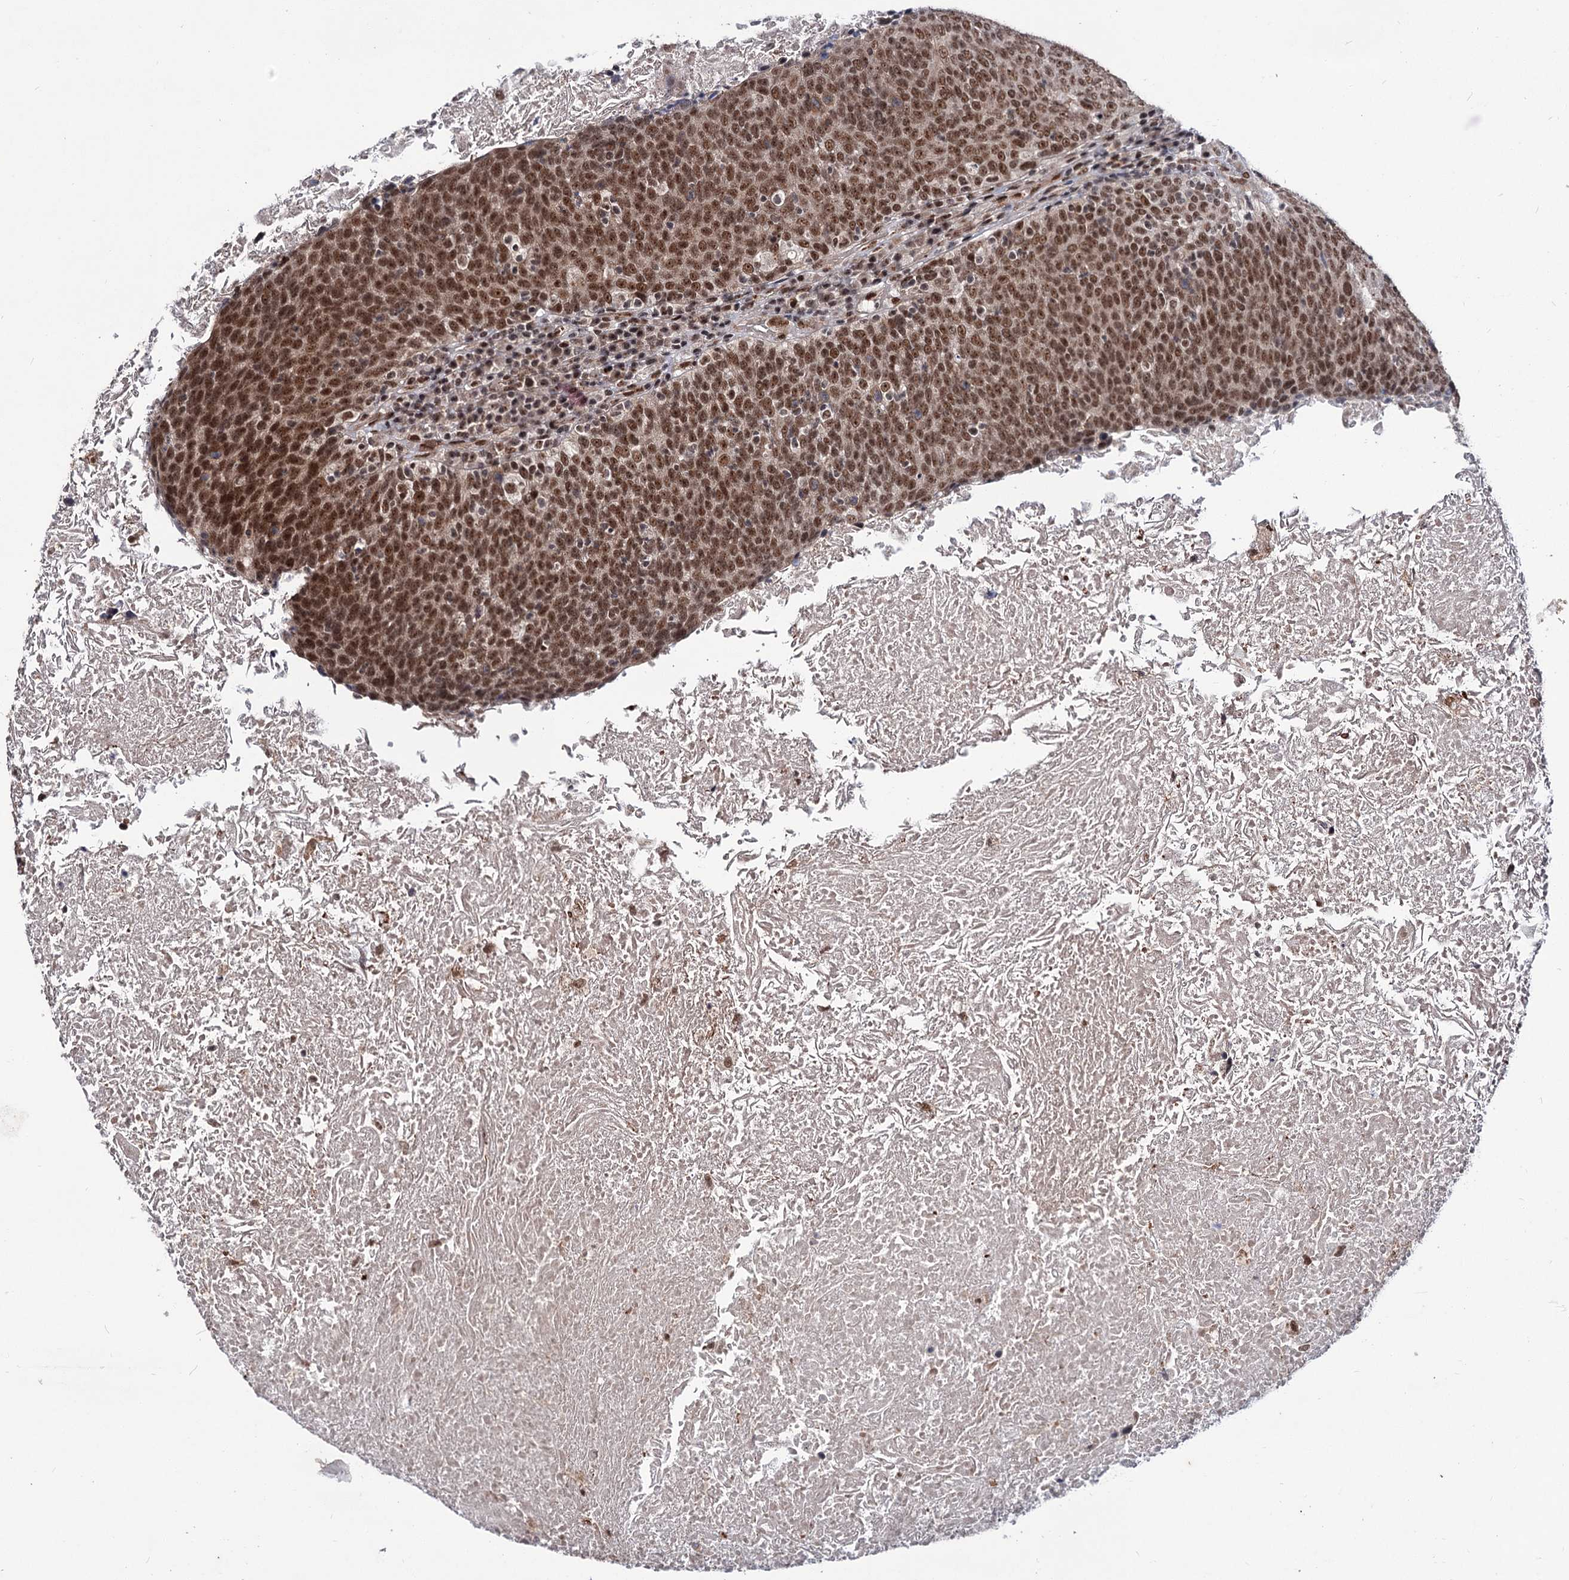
{"staining": {"intensity": "strong", "quantity": ">75%", "location": "nuclear"}, "tissue": "head and neck cancer", "cell_type": "Tumor cells", "image_type": "cancer", "snomed": [{"axis": "morphology", "description": "Squamous cell carcinoma, NOS"}, {"axis": "morphology", "description": "Squamous cell carcinoma, metastatic, NOS"}, {"axis": "topography", "description": "Lymph node"}, {"axis": "topography", "description": "Head-Neck"}], "caption": "Immunohistochemistry staining of metastatic squamous cell carcinoma (head and neck), which shows high levels of strong nuclear positivity in about >75% of tumor cells indicating strong nuclear protein expression. The staining was performed using DAB (3,3'-diaminobenzidine) (brown) for protein detection and nuclei were counterstained in hematoxylin (blue).", "gene": "MAML1", "patient": {"sex": "male", "age": 62}}